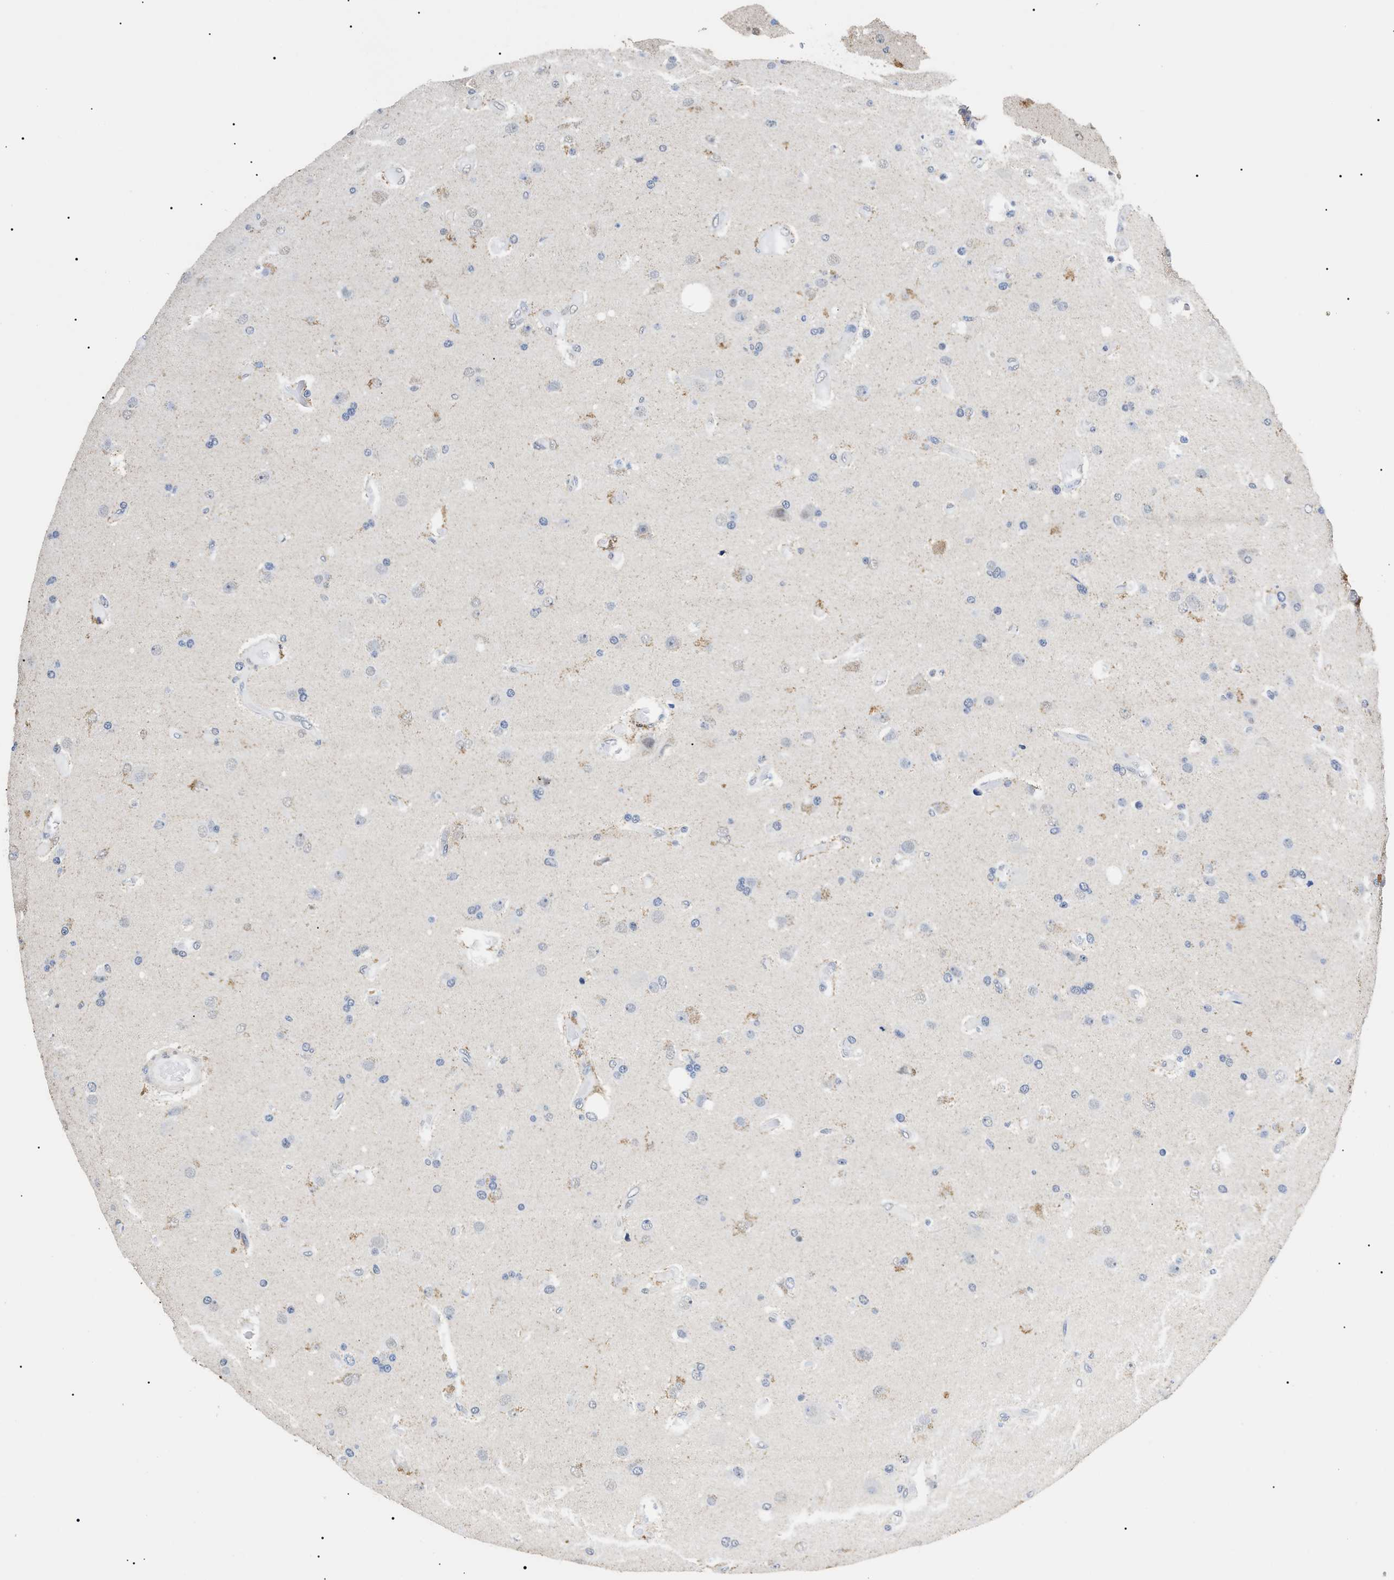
{"staining": {"intensity": "negative", "quantity": "none", "location": "none"}, "tissue": "glioma", "cell_type": "Tumor cells", "image_type": "cancer", "snomed": [{"axis": "morphology", "description": "Normal tissue, NOS"}, {"axis": "morphology", "description": "Glioma, malignant, High grade"}, {"axis": "topography", "description": "Cerebral cortex"}], "caption": "A high-resolution image shows IHC staining of malignant glioma (high-grade), which shows no significant staining in tumor cells.", "gene": "SFXN5", "patient": {"sex": "male", "age": 77}}